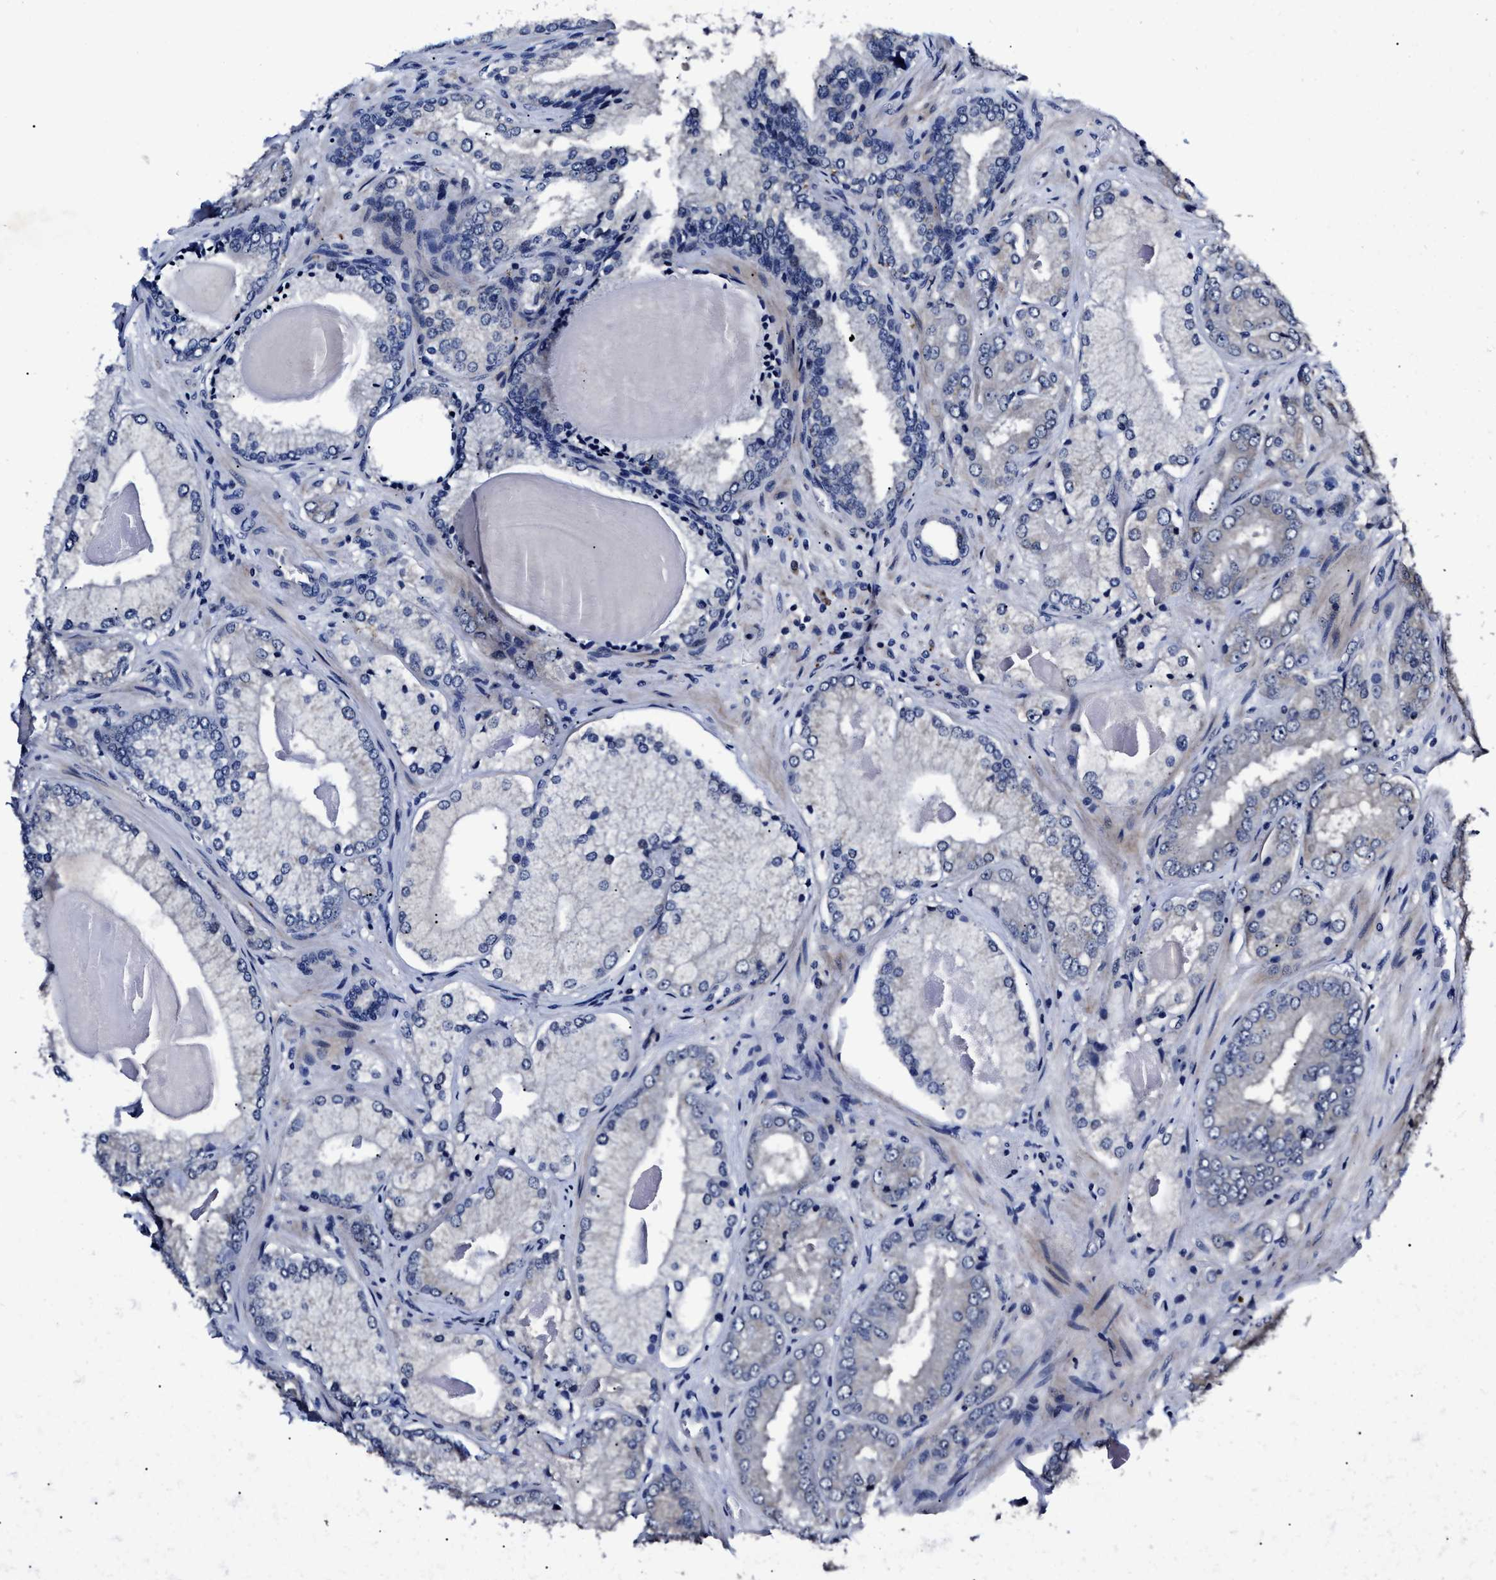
{"staining": {"intensity": "negative", "quantity": "none", "location": "none"}, "tissue": "prostate cancer", "cell_type": "Tumor cells", "image_type": "cancer", "snomed": [{"axis": "morphology", "description": "Adenocarcinoma, Low grade"}, {"axis": "topography", "description": "Prostate"}], "caption": "Immunohistochemistry of prostate adenocarcinoma (low-grade) reveals no expression in tumor cells.", "gene": "OLFML2A", "patient": {"sex": "male", "age": 65}}